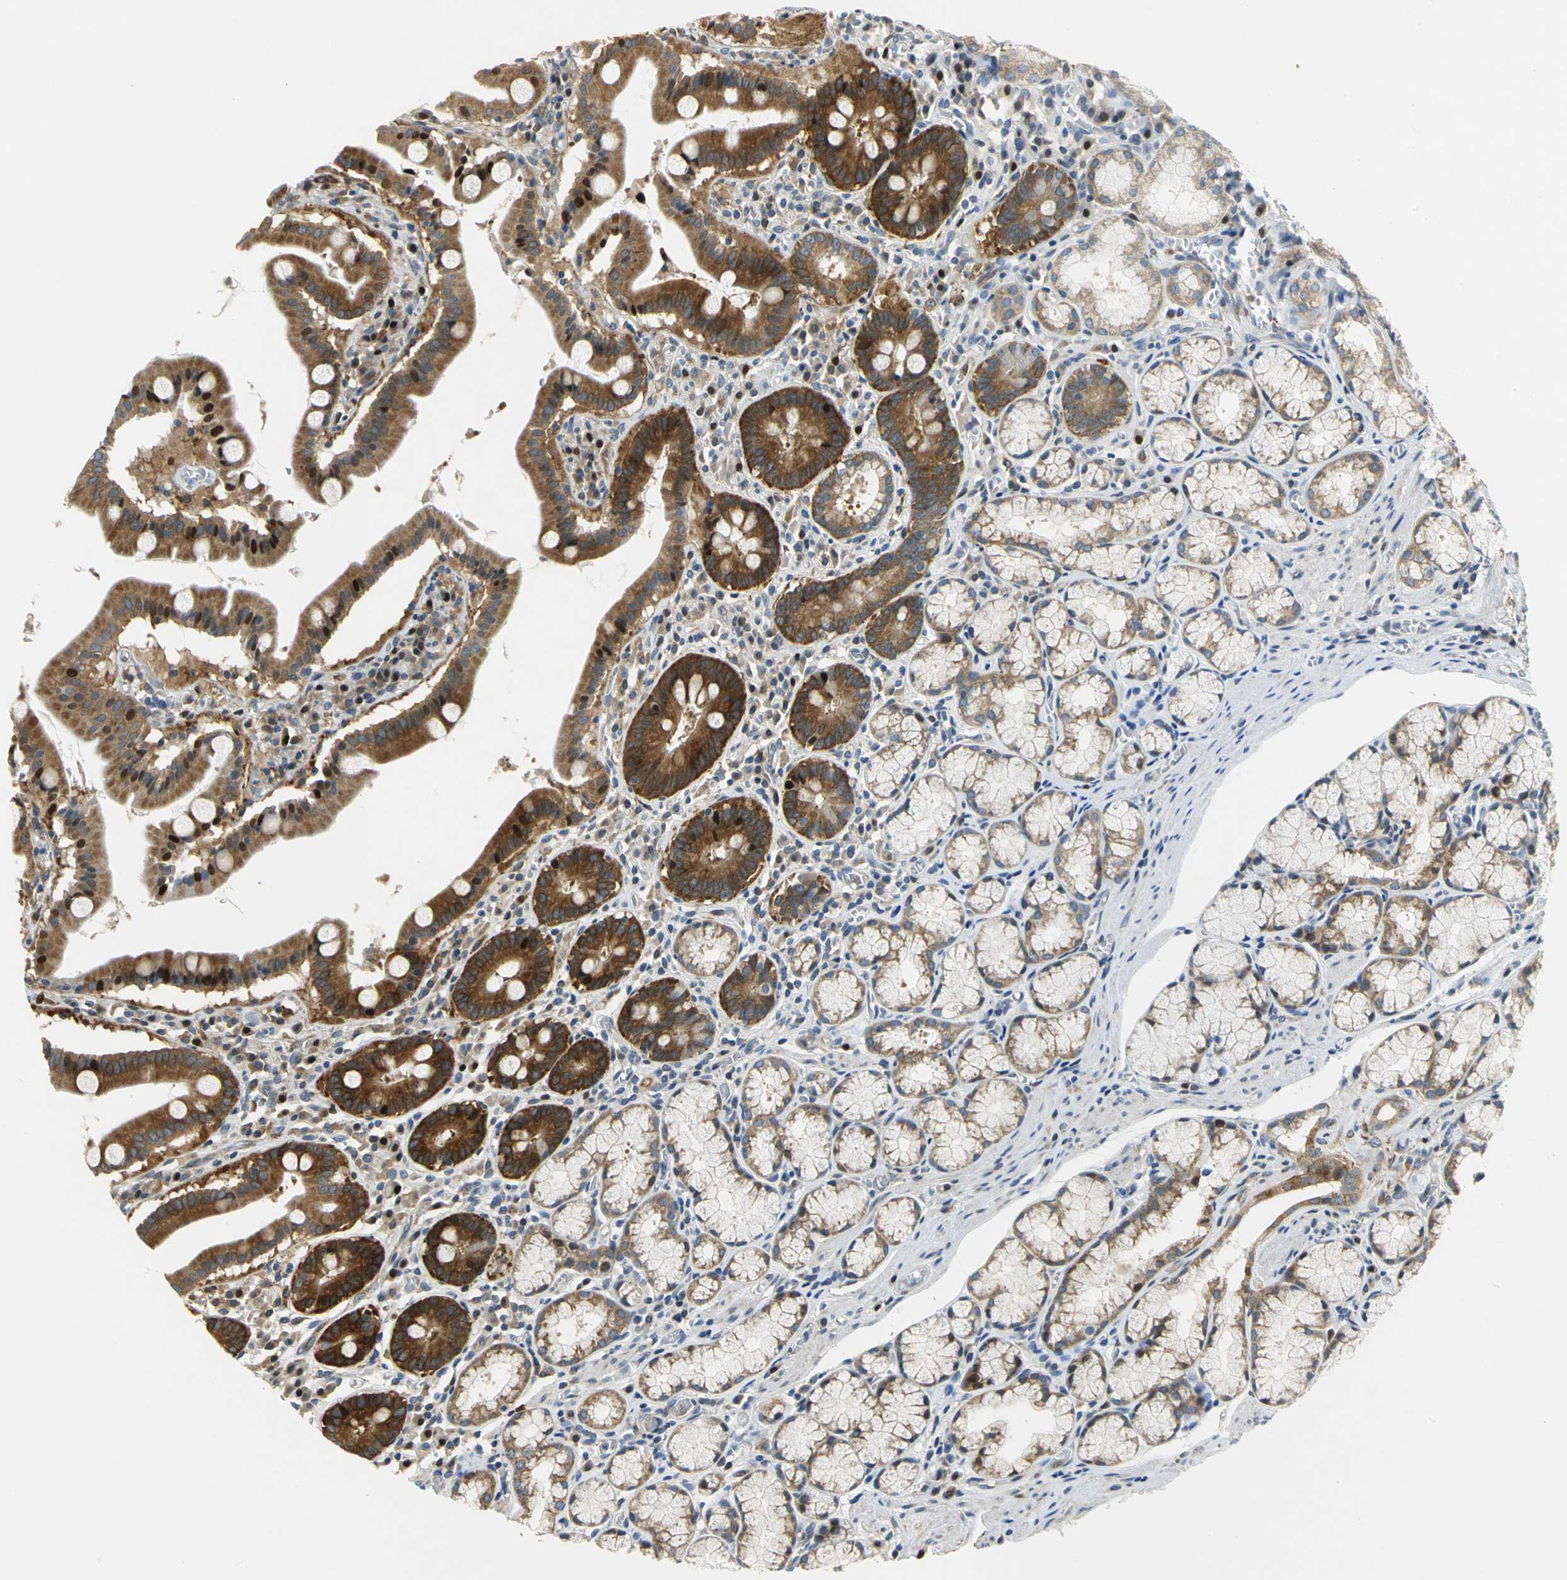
{"staining": {"intensity": "strong", "quantity": ">75%", "location": "cytoplasmic/membranous,nuclear"}, "tissue": "stomach", "cell_type": "Glandular cells", "image_type": "normal", "snomed": [{"axis": "morphology", "description": "Normal tissue, NOS"}, {"axis": "topography", "description": "Stomach, lower"}], "caption": "Stomach stained for a protein (brown) shows strong cytoplasmic/membranous,nuclear positive positivity in approximately >75% of glandular cells.", "gene": "YBX1", "patient": {"sex": "male", "age": 56}}